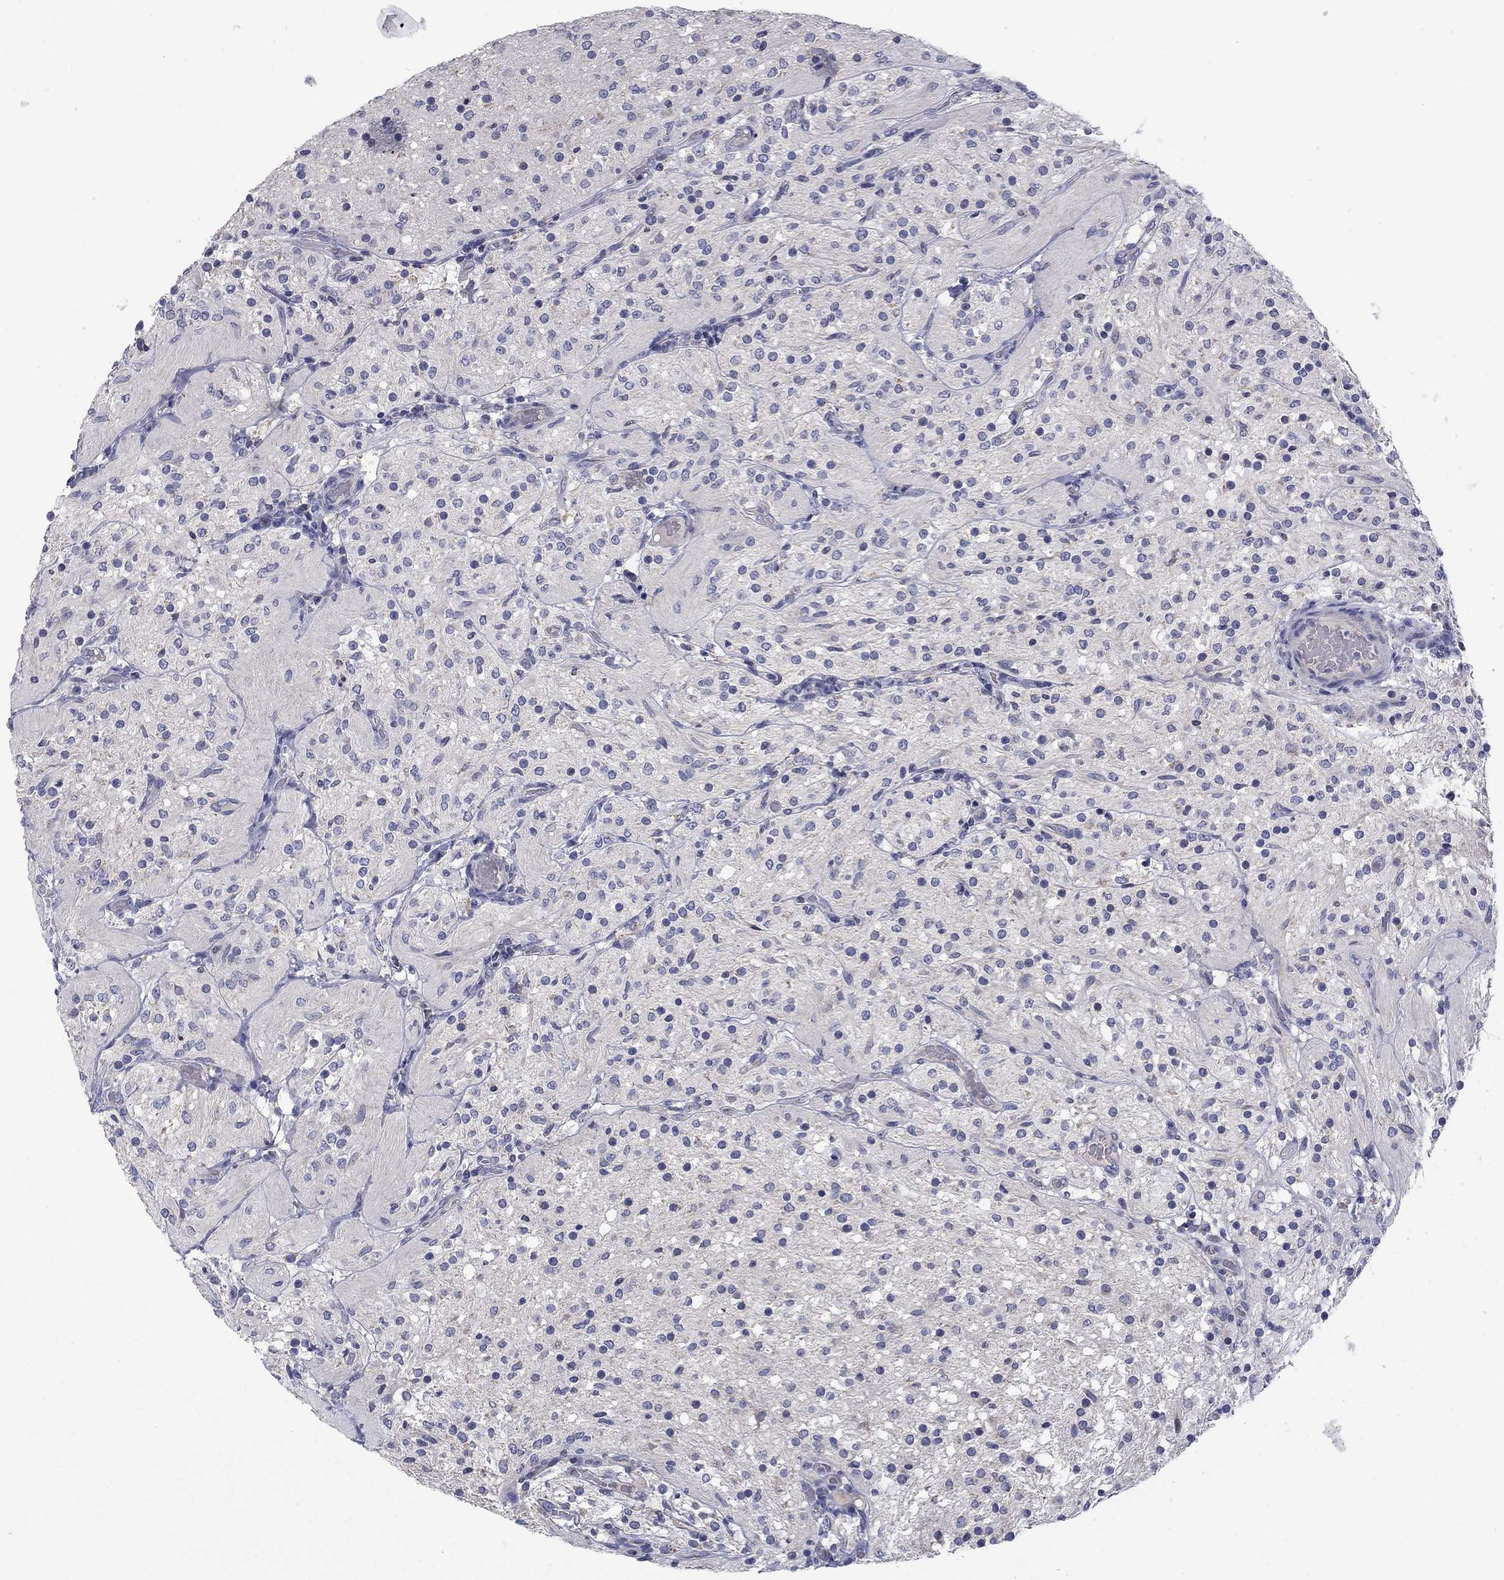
{"staining": {"intensity": "negative", "quantity": "none", "location": "none"}, "tissue": "glioma", "cell_type": "Tumor cells", "image_type": "cancer", "snomed": [{"axis": "morphology", "description": "Glioma, malignant, Low grade"}, {"axis": "topography", "description": "Brain"}], "caption": "There is no significant staining in tumor cells of glioma. Brightfield microscopy of IHC stained with DAB (brown) and hematoxylin (blue), captured at high magnification.", "gene": "FRK", "patient": {"sex": "male", "age": 3}}